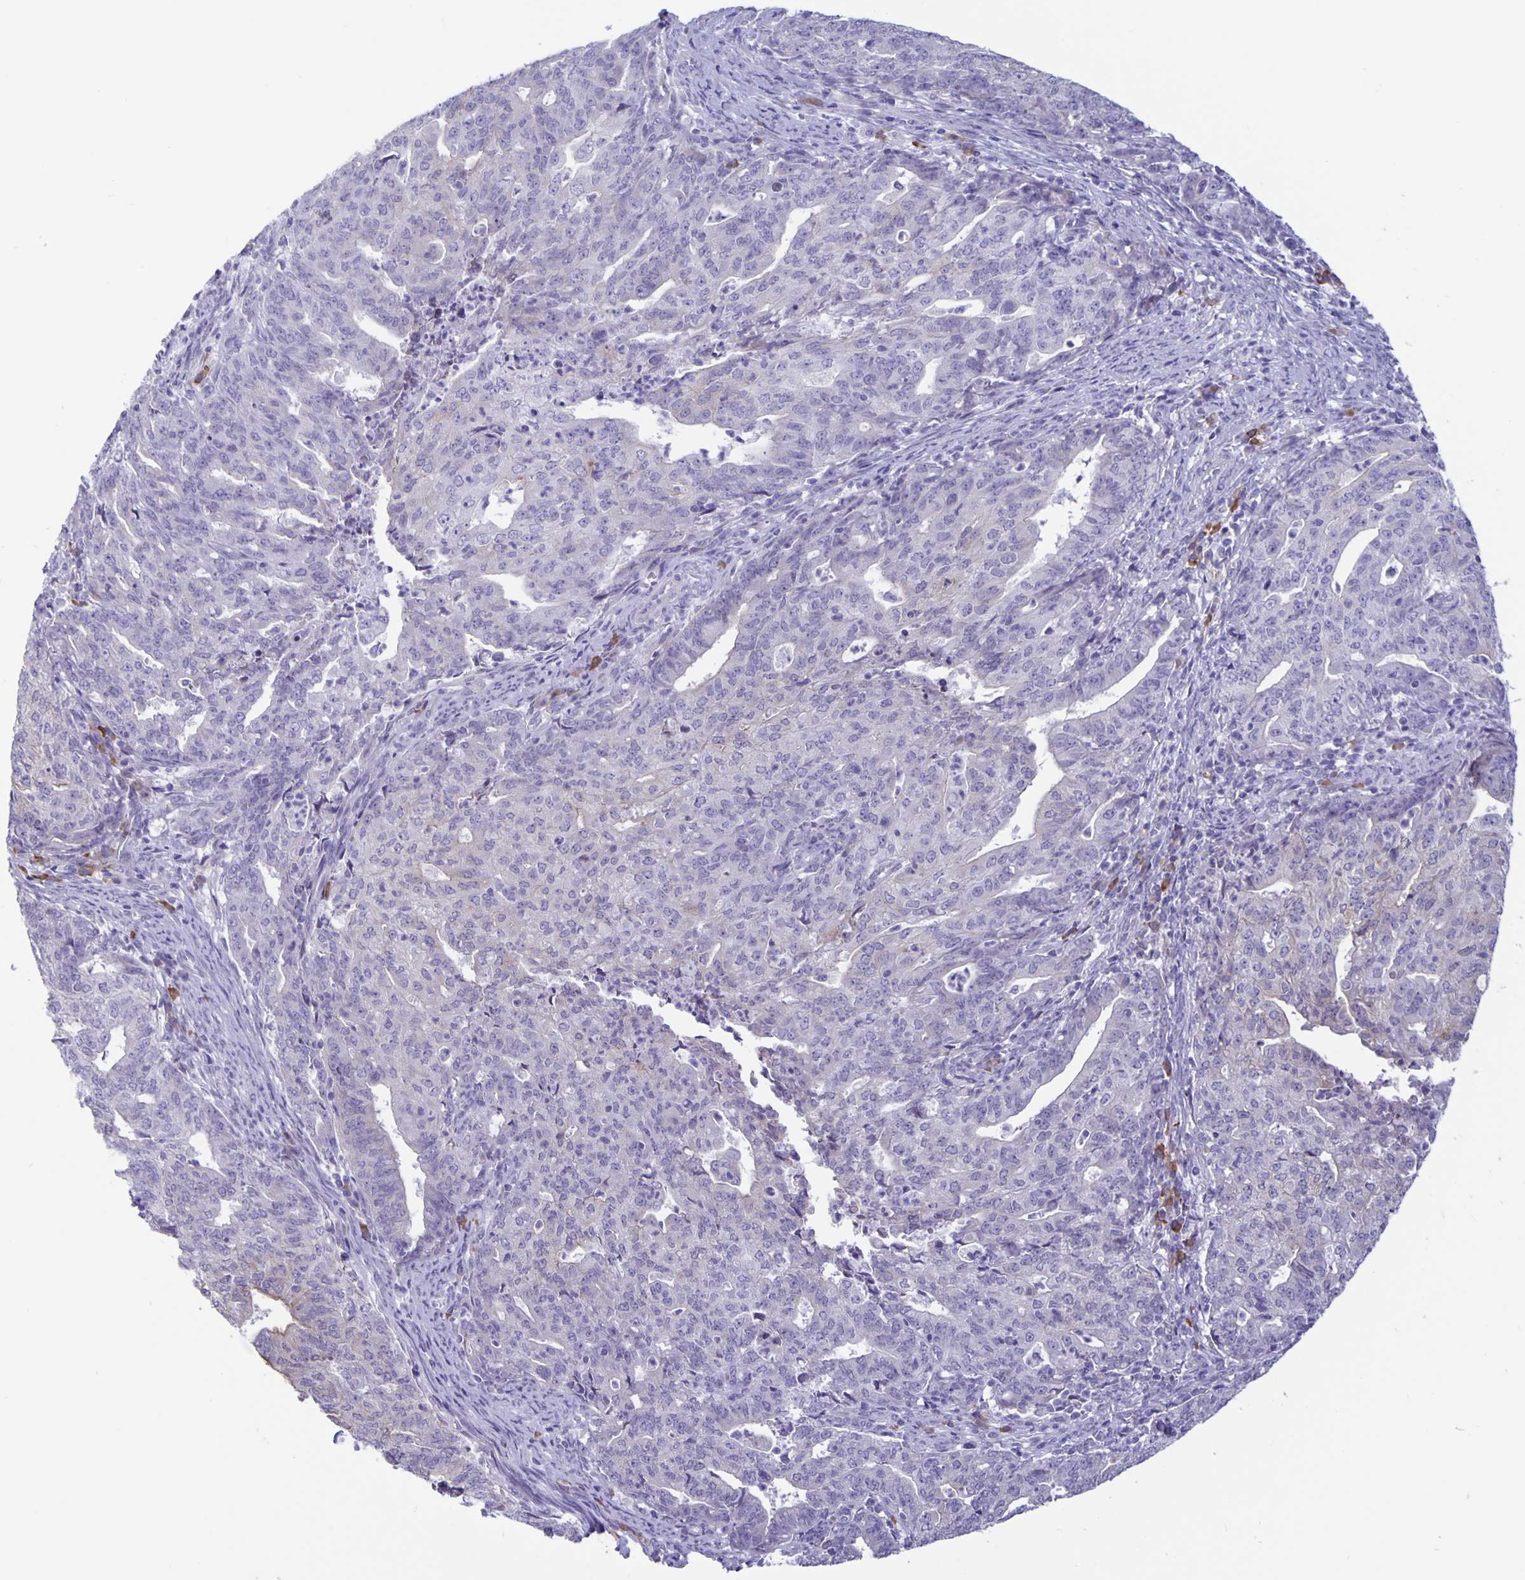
{"staining": {"intensity": "weak", "quantity": "<25%", "location": "cytoplasmic/membranous"}, "tissue": "endometrial cancer", "cell_type": "Tumor cells", "image_type": "cancer", "snomed": [{"axis": "morphology", "description": "Adenocarcinoma, NOS"}, {"axis": "topography", "description": "Endometrium"}], "caption": "This photomicrograph is of endometrial cancer stained with immunohistochemistry to label a protein in brown with the nuclei are counter-stained blue. There is no staining in tumor cells.", "gene": "ERMN", "patient": {"sex": "female", "age": 82}}